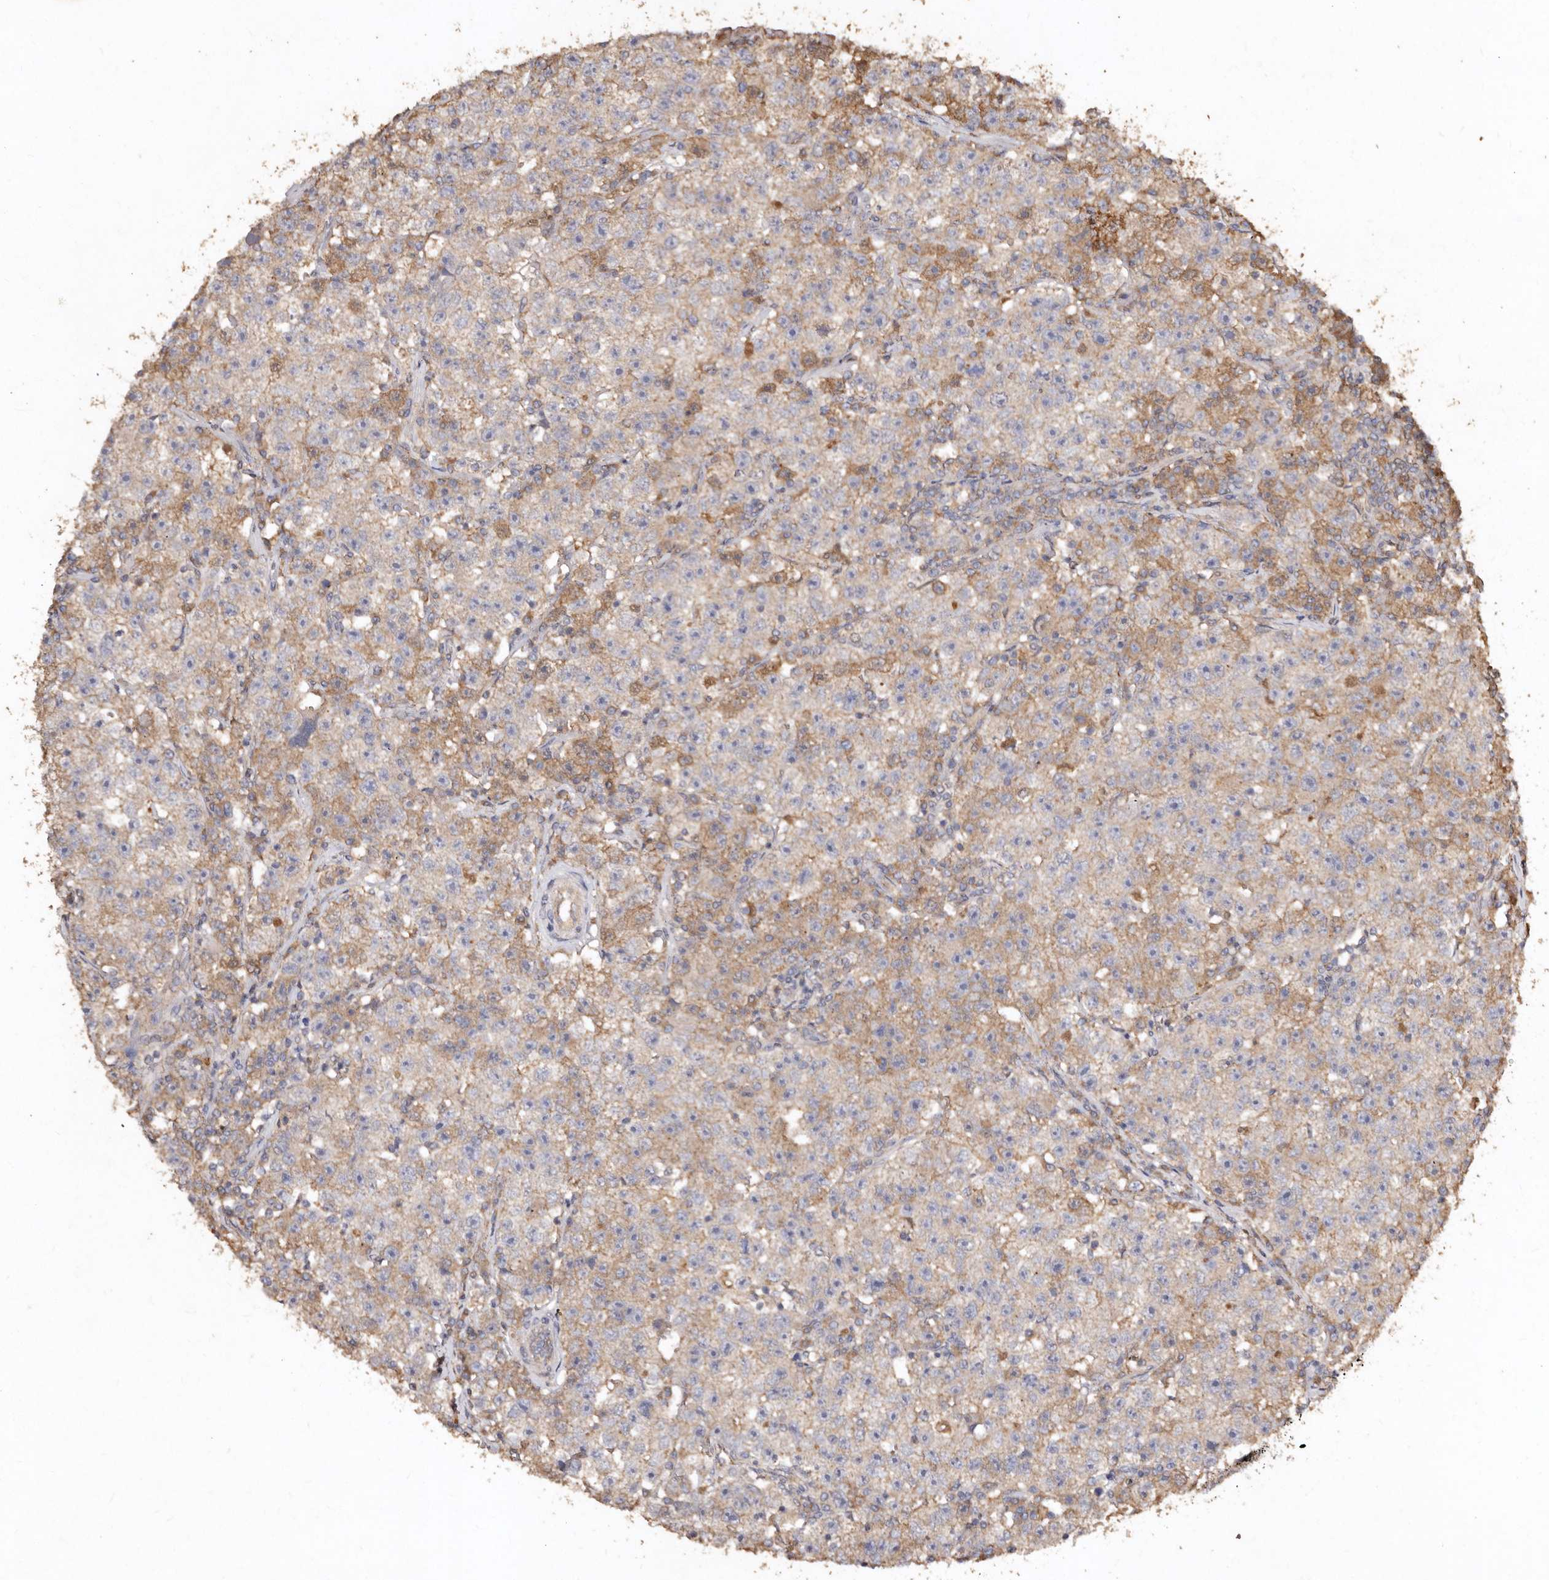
{"staining": {"intensity": "weak", "quantity": ">75%", "location": "cytoplasmic/membranous"}, "tissue": "testis cancer", "cell_type": "Tumor cells", "image_type": "cancer", "snomed": [{"axis": "morphology", "description": "Seminoma, NOS"}, {"axis": "topography", "description": "Testis"}], "caption": "This photomicrograph demonstrates testis seminoma stained with IHC to label a protein in brown. The cytoplasmic/membranous of tumor cells show weak positivity for the protein. Nuclei are counter-stained blue.", "gene": "FARS2", "patient": {"sex": "male", "age": 22}}